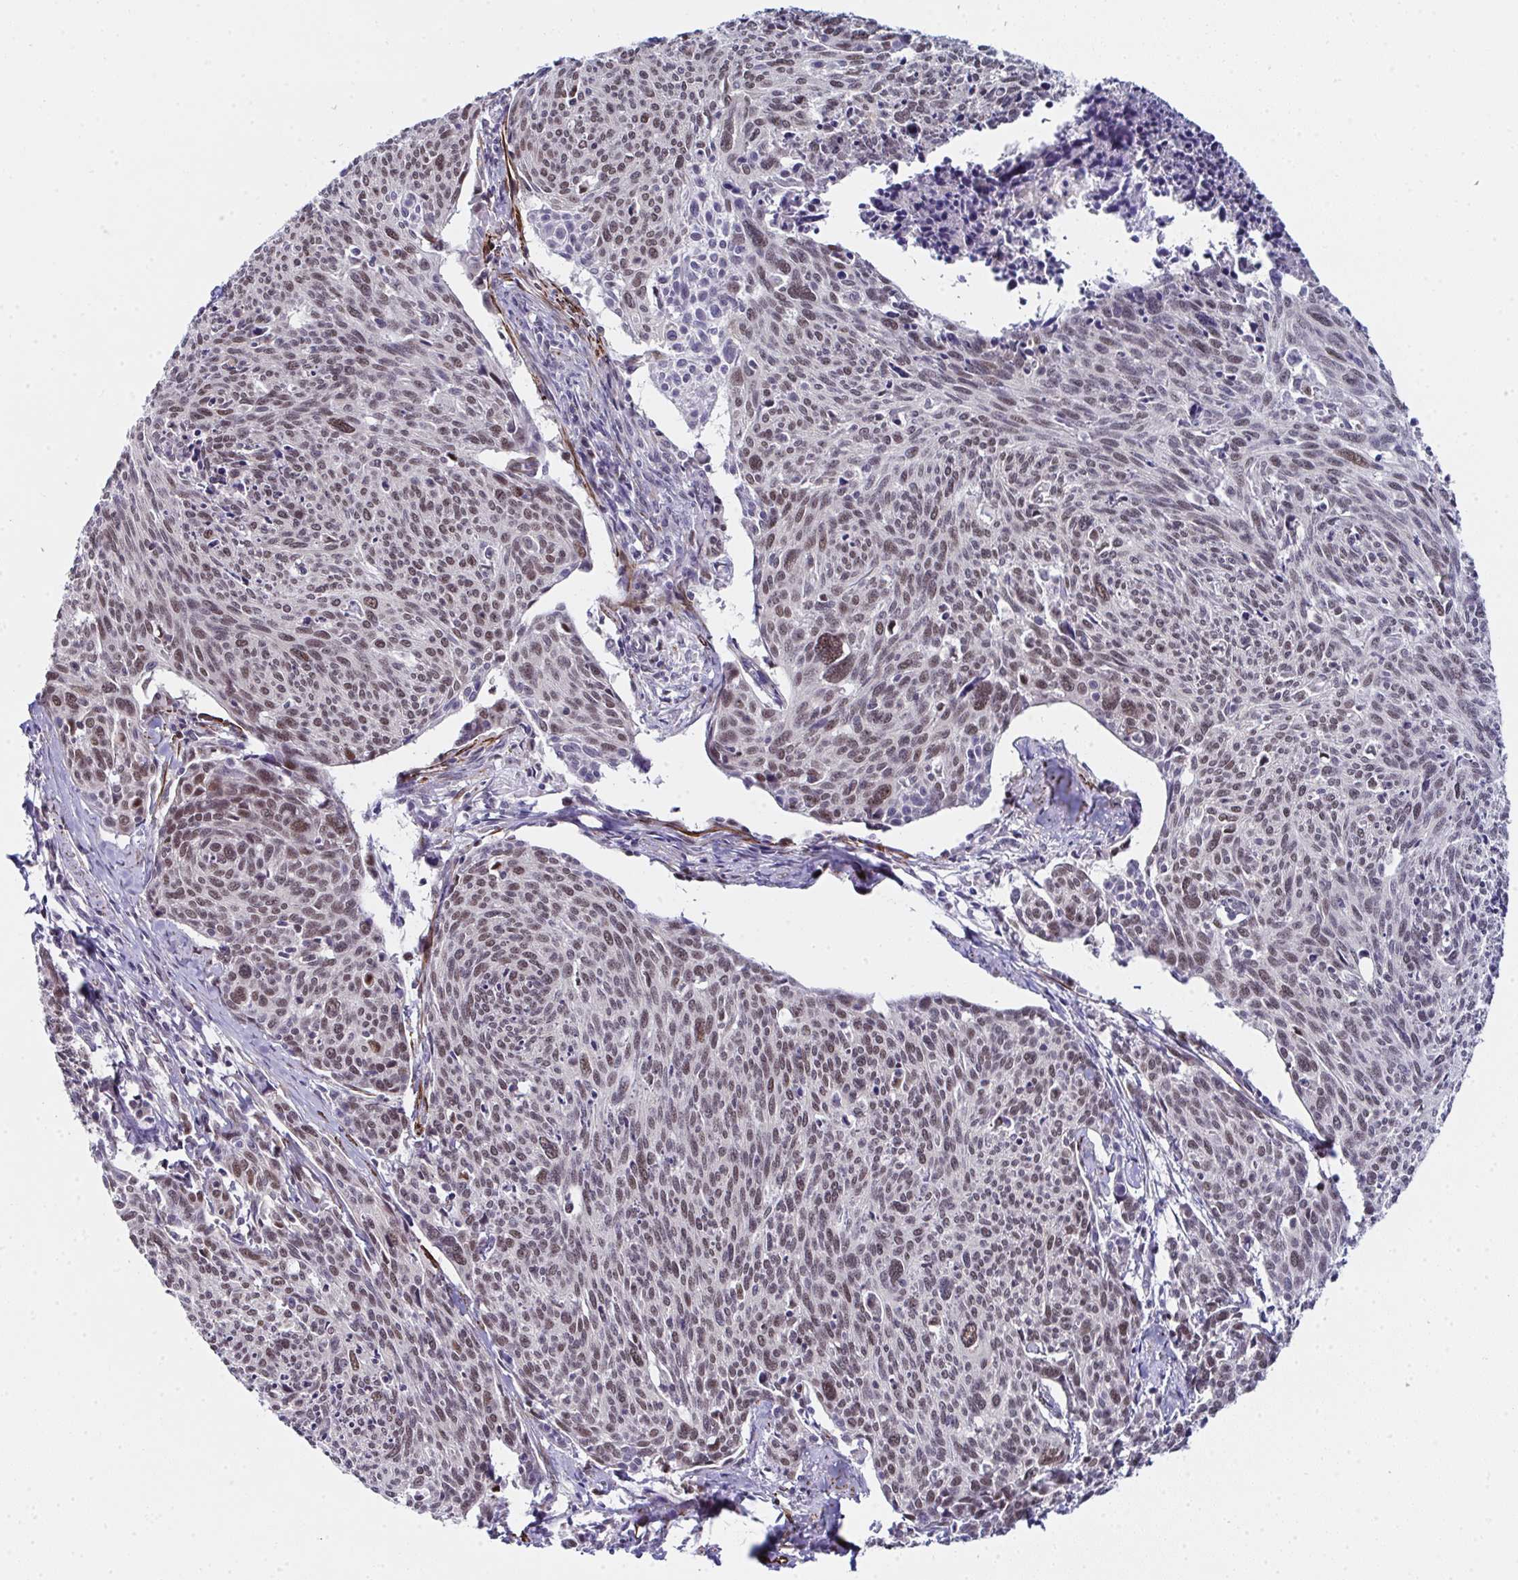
{"staining": {"intensity": "moderate", "quantity": ">75%", "location": "nuclear"}, "tissue": "cervical cancer", "cell_type": "Tumor cells", "image_type": "cancer", "snomed": [{"axis": "morphology", "description": "Squamous cell carcinoma, NOS"}, {"axis": "topography", "description": "Cervix"}], "caption": "Immunohistochemical staining of human cervical cancer (squamous cell carcinoma) displays medium levels of moderate nuclear protein staining in about >75% of tumor cells.", "gene": "GINS2", "patient": {"sex": "female", "age": 49}}